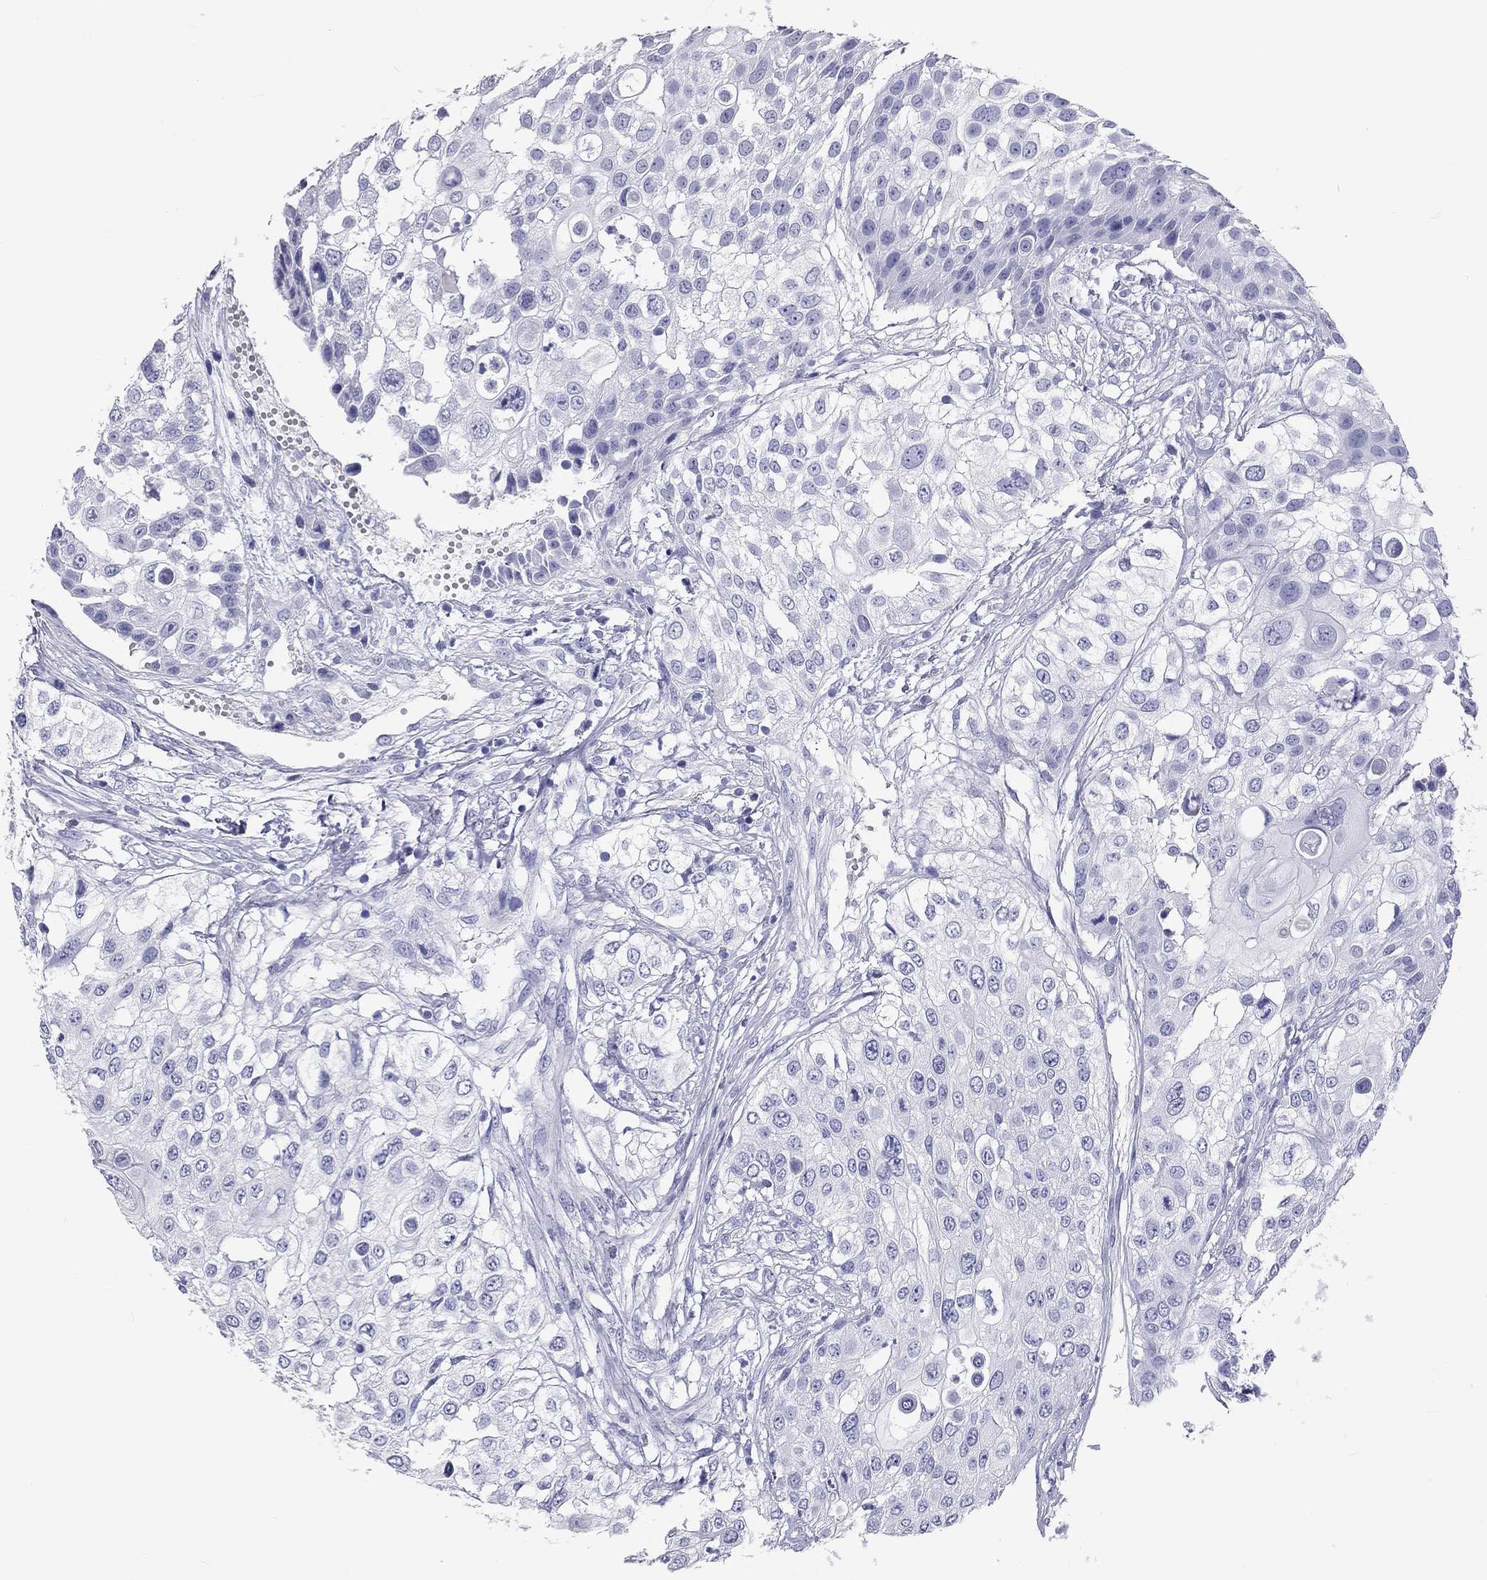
{"staining": {"intensity": "negative", "quantity": "none", "location": "none"}, "tissue": "urothelial cancer", "cell_type": "Tumor cells", "image_type": "cancer", "snomed": [{"axis": "morphology", "description": "Urothelial carcinoma, High grade"}, {"axis": "topography", "description": "Urinary bladder"}], "caption": "Tumor cells are negative for protein expression in human urothelial carcinoma (high-grade). Brightfield microscopy of immunohistochemistry (IHC) stained with DAB (brown) and hematoxylin (blue), captured at high magnification.", "gene": "DNALI1", "patient": {"sex": "female", "age": 79}}